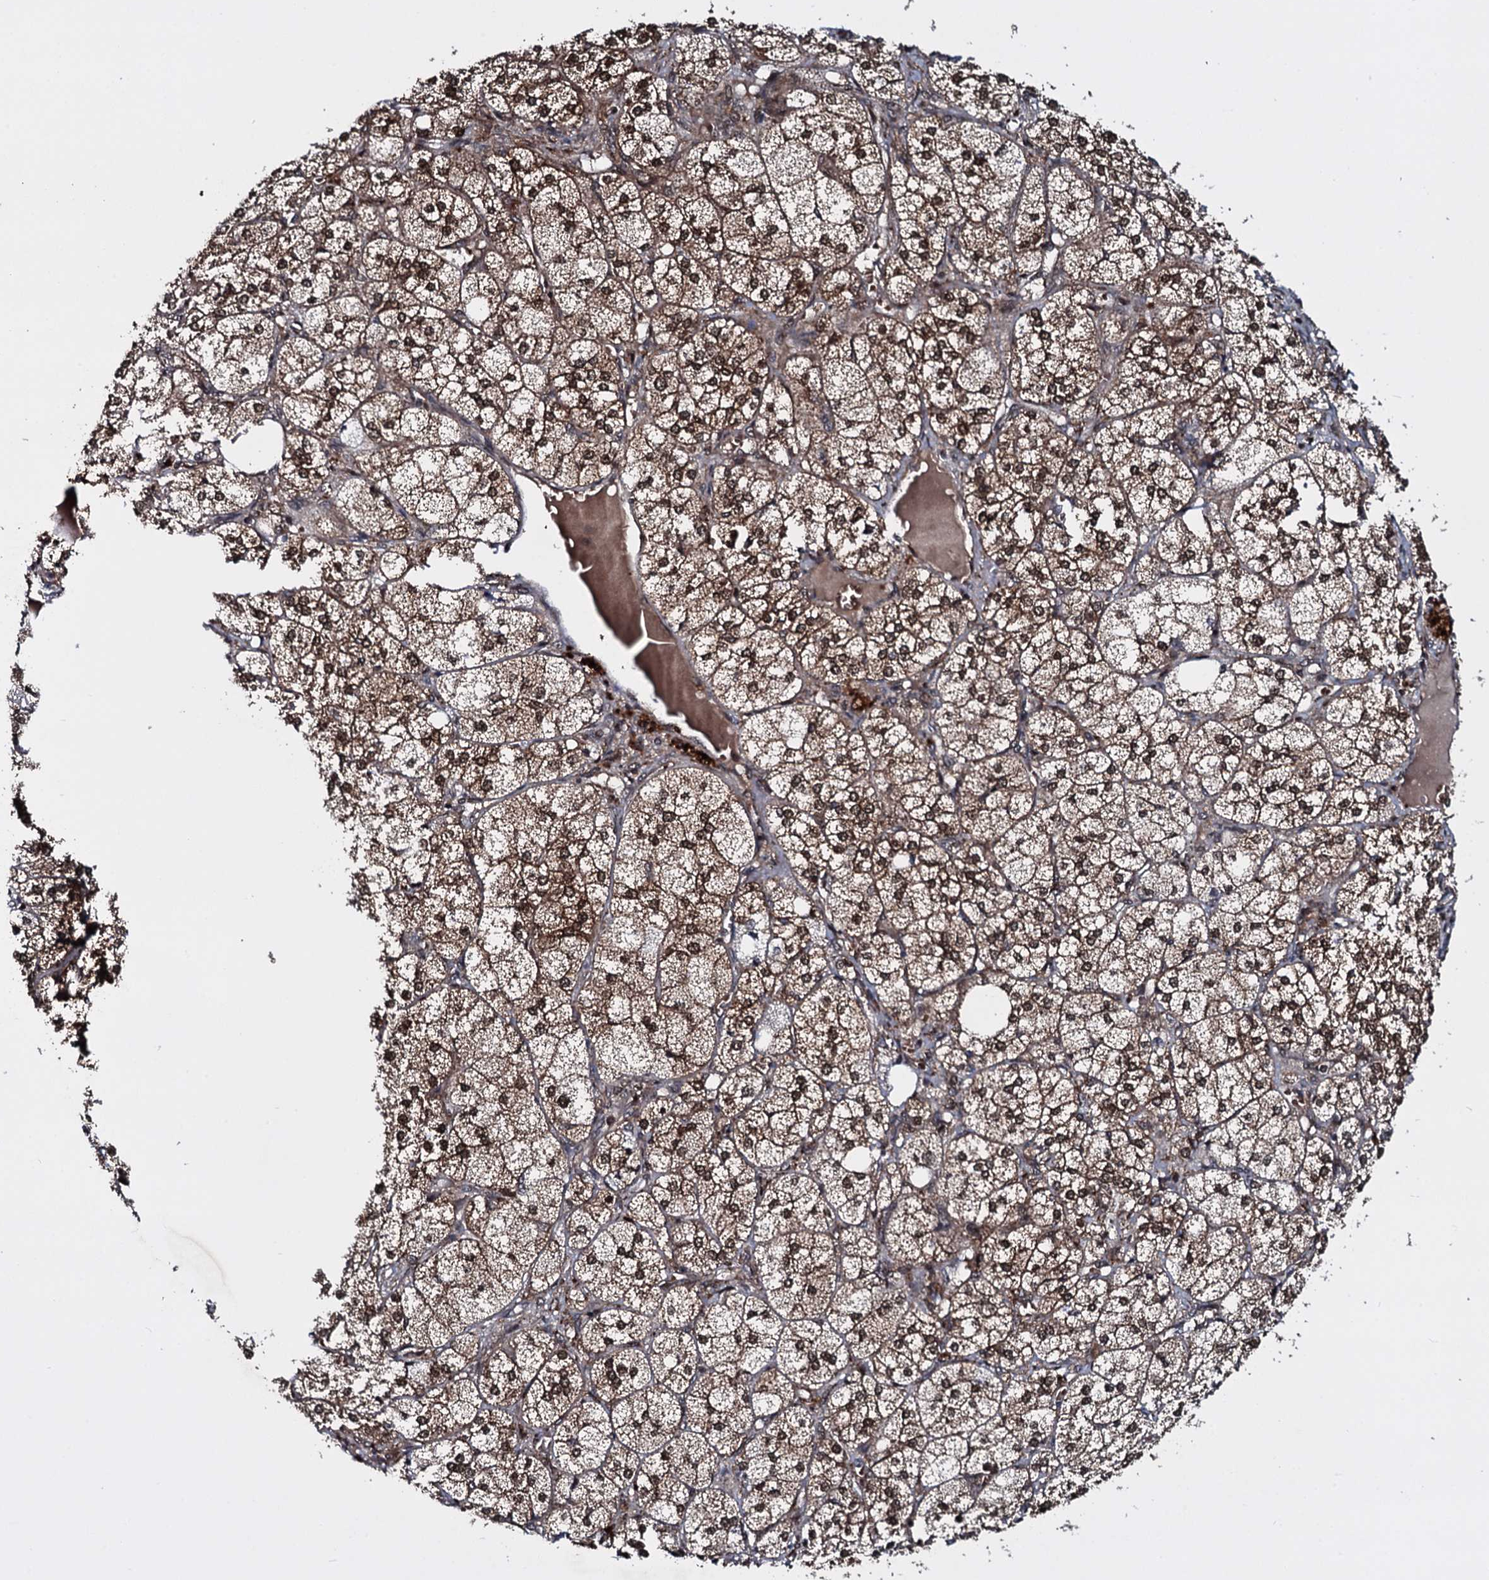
{"staining": {"intensity": "strong", "quantity": ">75%", "location": "cytoplasmic/membranous,nuclear"}, "tissue": "adrenal gland", "cell_type": "Glandular cells", "image_type": "normal", "snomed": [{"axis": "morphology", "description": "Normal tissue, NOS"}, {"axis": "topography", "description": "Adrenal gland"}], "caption": "Normal adrenal gland shows strong cytoplasmic/membranous,nuclear positivity in about >75% of glandular cells, visualized by immunohistochemistry.", "gene": "HDDC3", "patient": {"sex": "female", "age": 61}}